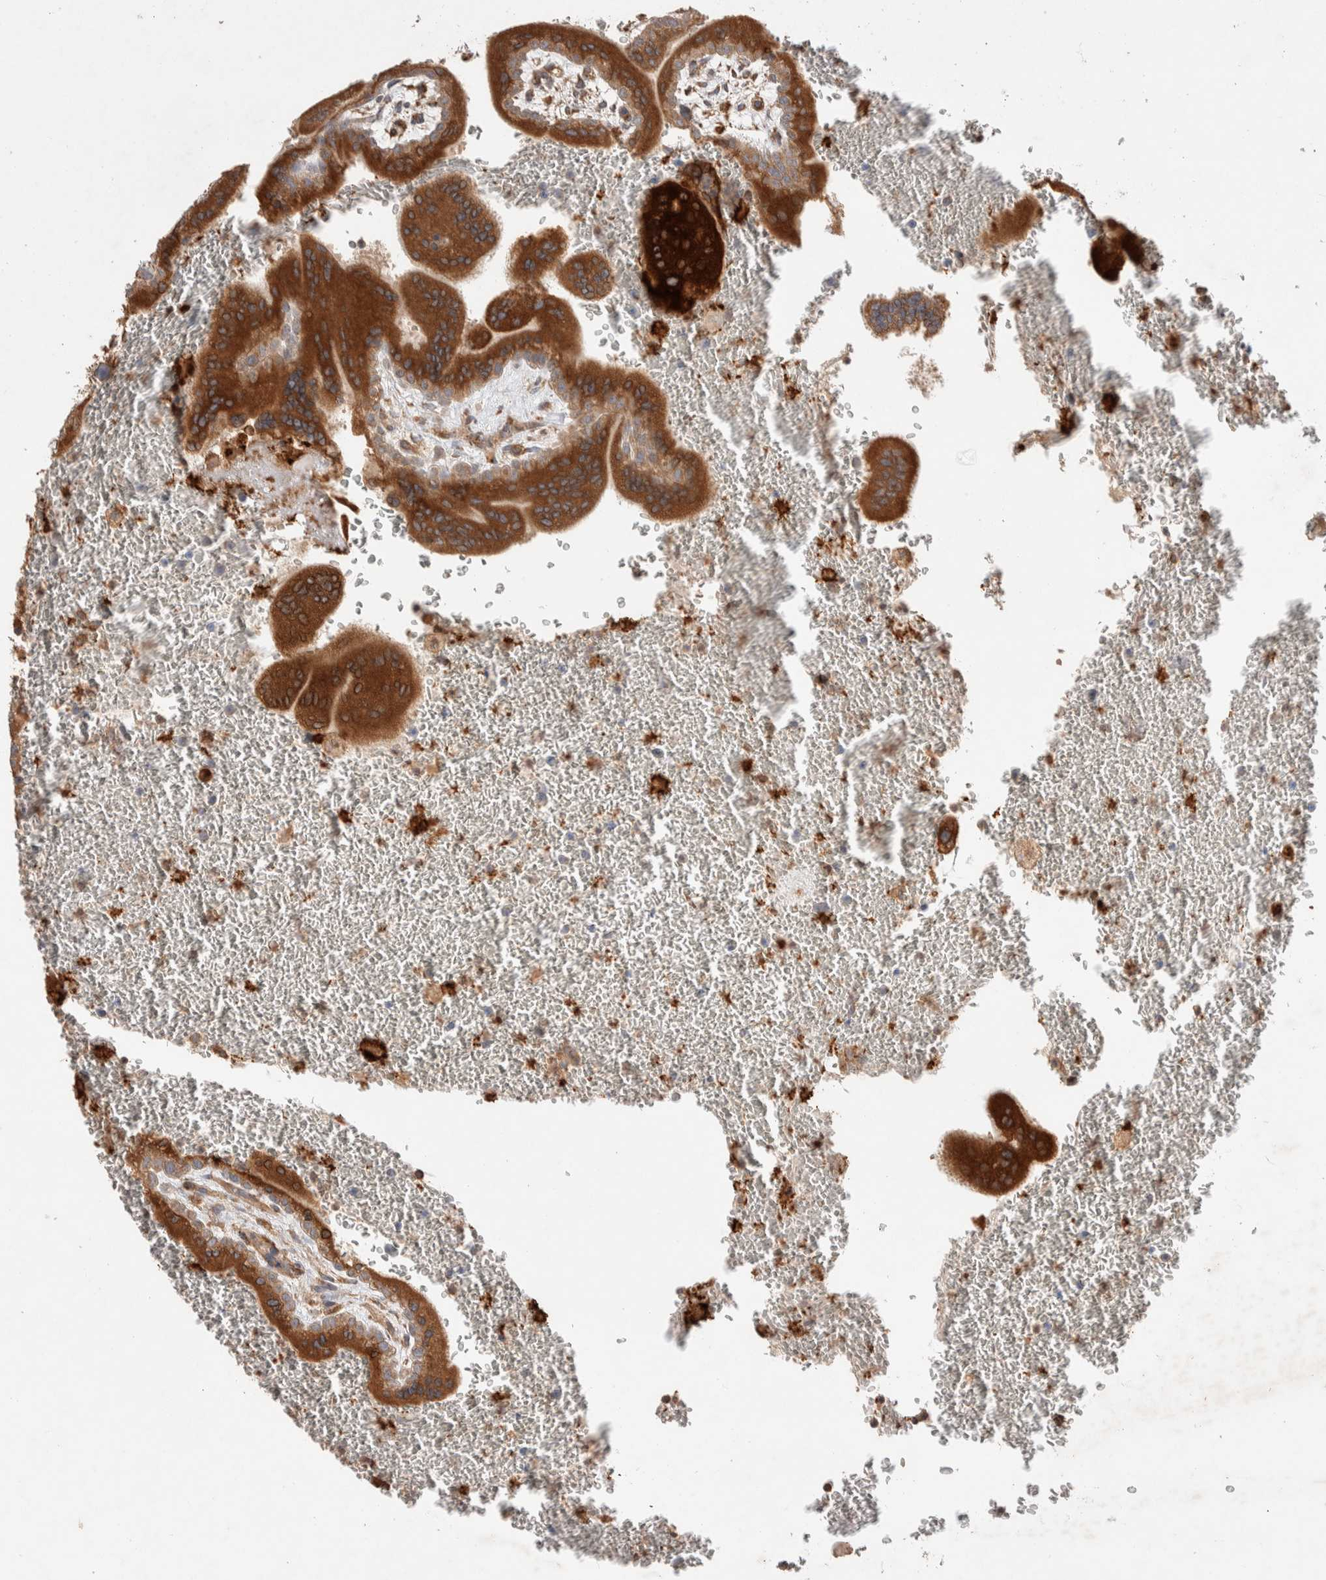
{"staining": {"intensity": "strong", "quantity": ">75%", "location": "cytoplasmic/membranous"}, "tissue": "placenta", "cell_type": "Trophoblastic cells", "image_type": "normal", "snomed": [{"axis": "morphology", "description": "Normal tissue, NOS"}, {"axis": "topography", "description": "Placenta"}], "caption": "Immunohistochemical staining of unremarkable human placenta reveals strong cytoplasmic/membranous protein staining in approximately >75% of trophoblastic cells. (brown staining indicates protein expression, while blue staining denotes nuclei).", "gene": "DEPTOR", "patient": {"sex": "female", "age": 35}}